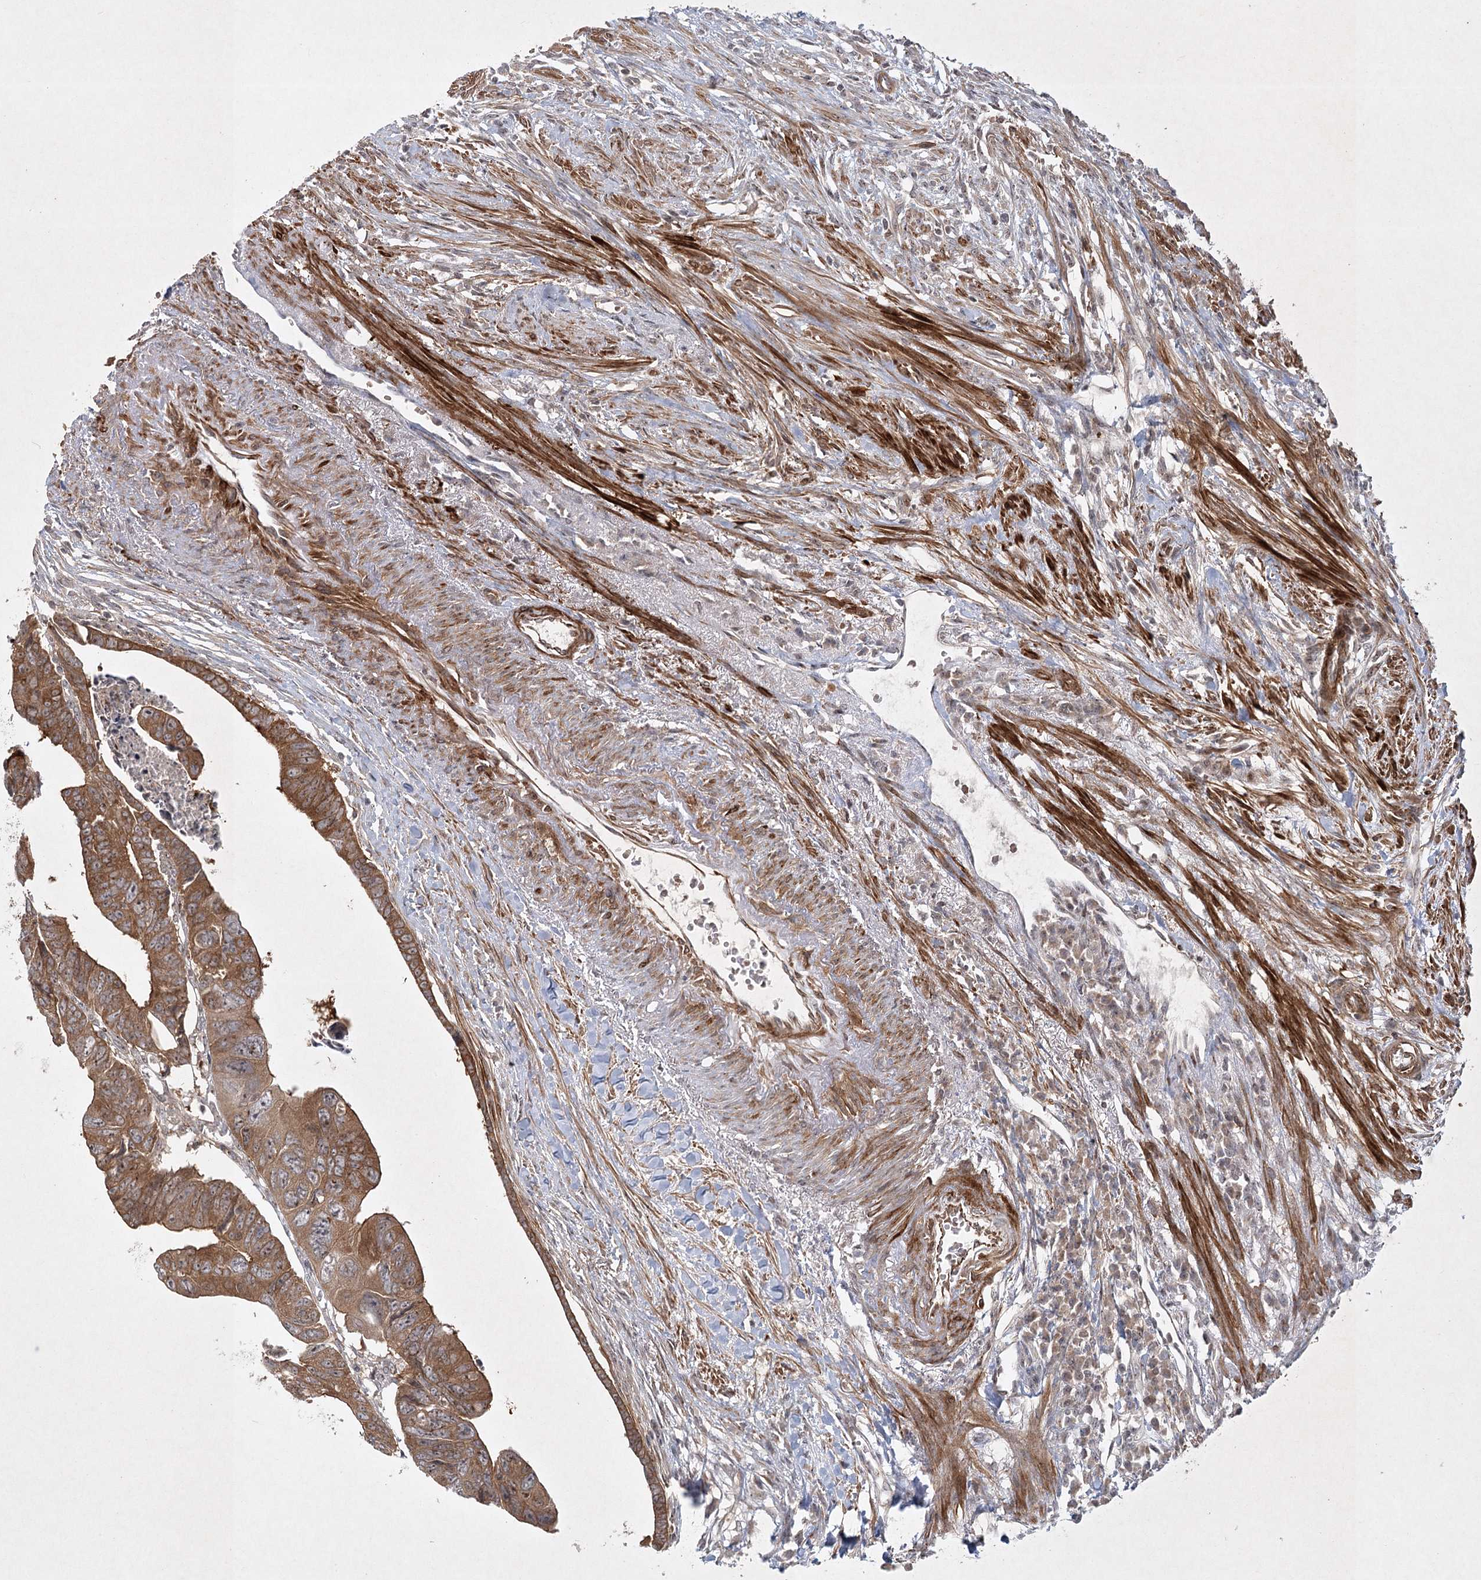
{"staining": {"intensity": "strong", "quantity": ">75%", "location": "cytoplasmic/membranous"}, "tissue": "colorectal cancer", "cell_type": "Tumor cells", "image_type": "cancer", "snomed": [{"axis": "morphology", "description": "Adenocarcinoma, NOS"}, {"axis": "topography", "description": "Rectum"}], "caption": "Strong cytoplasmic/membranous positivity for a protein is identified in approximately >75% of tumor cells of colorectal cancer (adenocarcinoma) using immunohistochemistry (IHC).", "gene": "SH2D3A", "patient": {"sex": "female", "age": 65}}